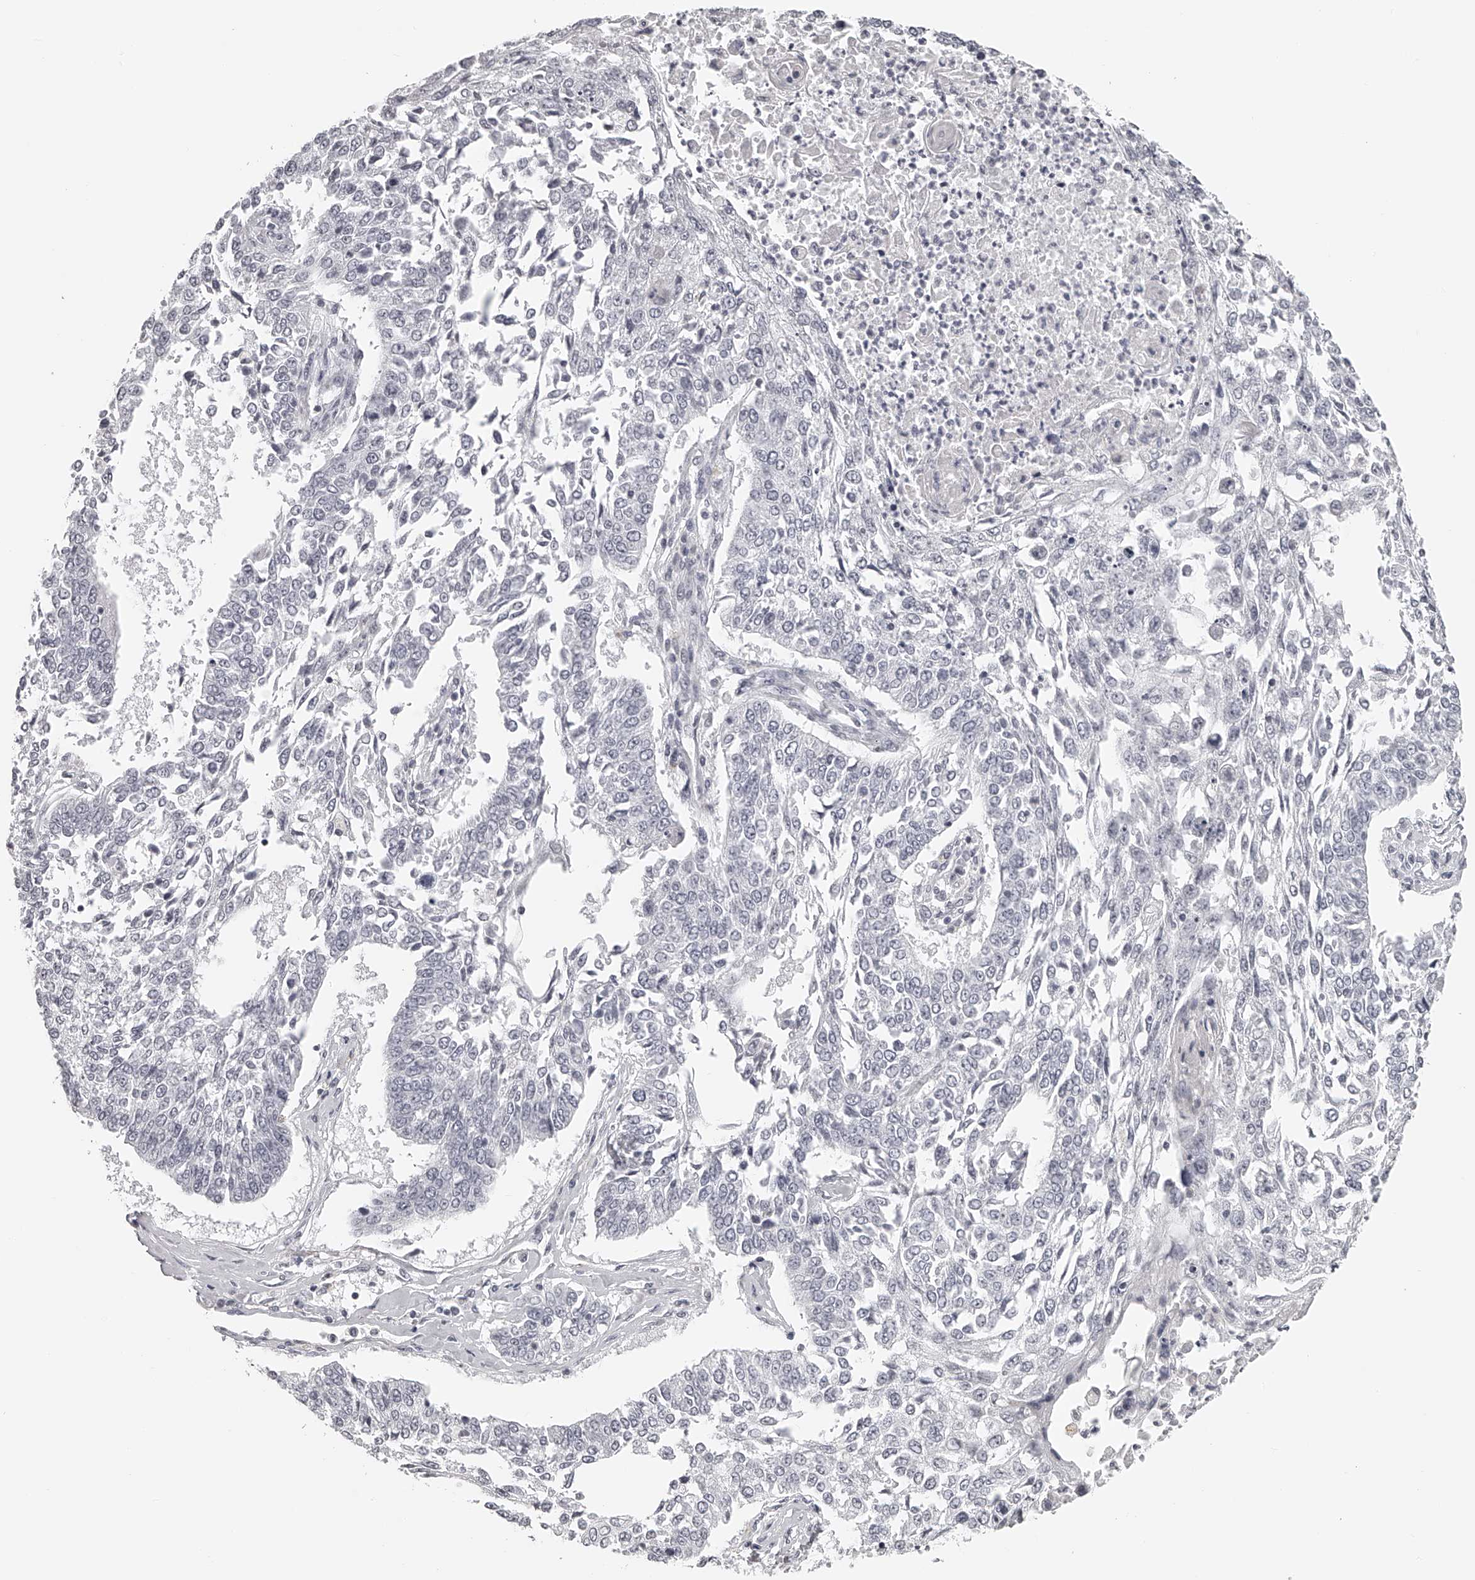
{"staining": {"intensity": "negative", "quantity": "none", "location": "none"}, "tissue": "lung cancer", "cell_type": "Tumor cells", "image_type": "cancer", "snomed": [{"axis": "morphology", "description": "Normal tissue, NOS"}, {"axis": "morphology", "description": "Squamous cell carcinoma, NOS"}, {"axis": "topography", "description": "Cartilage tissue"}, {"axis": "topography", "description": "Bronchus"}, {"axis": "topography", "description": "Lung"}, {"axis": "topography", "description": "Peripheral nerve tissue"}], "caption": "DAB immunohistochemical staining of lung squamous cell carcinoma shows no significant positivity in tumor cells.", "gene": "RNF220", "patient": {"sex": "female", "age": 49}}